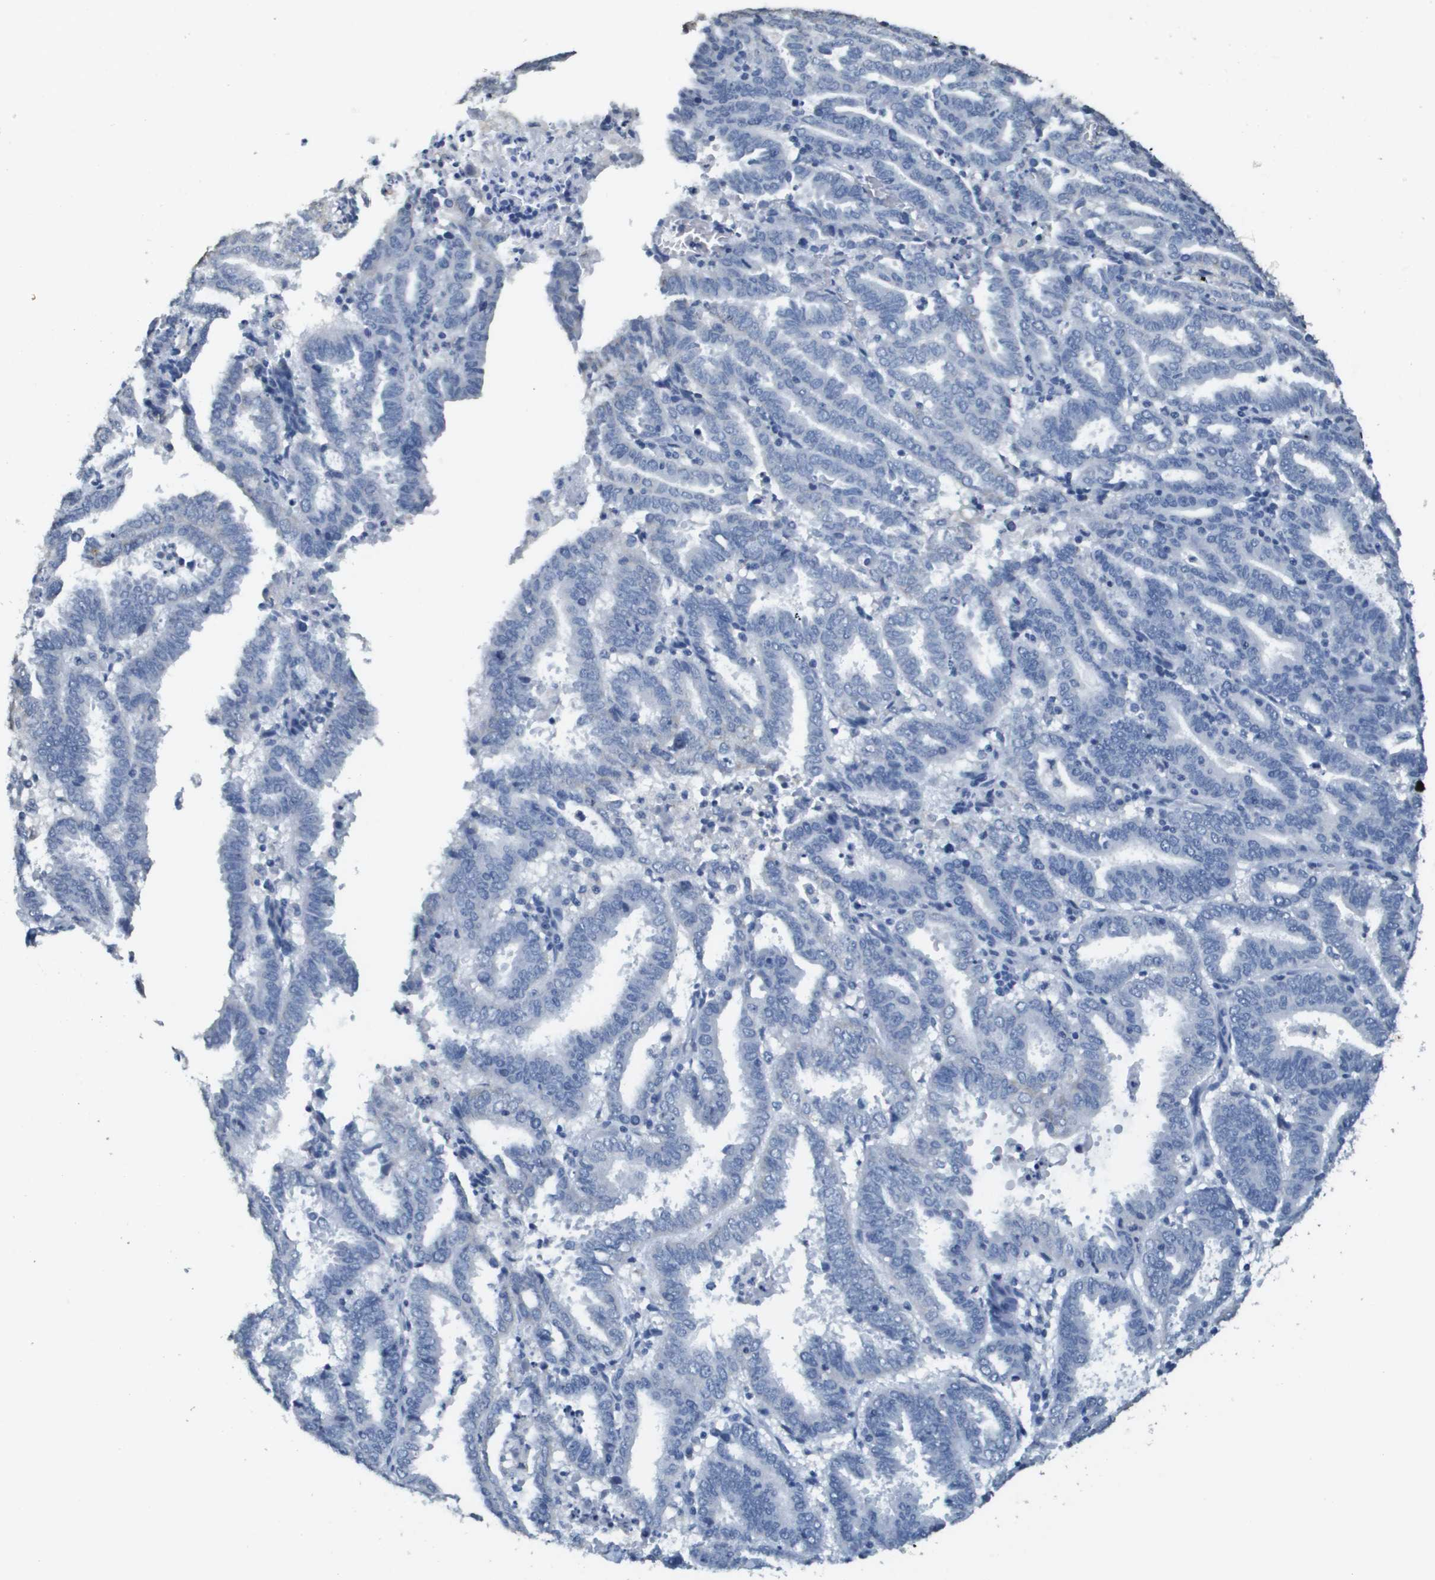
{"staining": {"intensity": "negative", "quantity": "none", "location": "none"}, "tissue": "endometrial cancer", "cell_type": "Tumor cells", "image_type": "cancer", "snomed": [{"axis": "morphology", "description": "Adenocarcinoma, NOS"}, {"axis": "topography", "description": "Uterus"}], "caption": "Endometrial adenocarcinoma was stained to show a protein in brown. There is no significant staining in tumor cells. (Immunohistochemistry (ihc), brightfield microscopy, high magnification).", "gene": "MT3", "patient": {"sex": "female", "age": 83}}